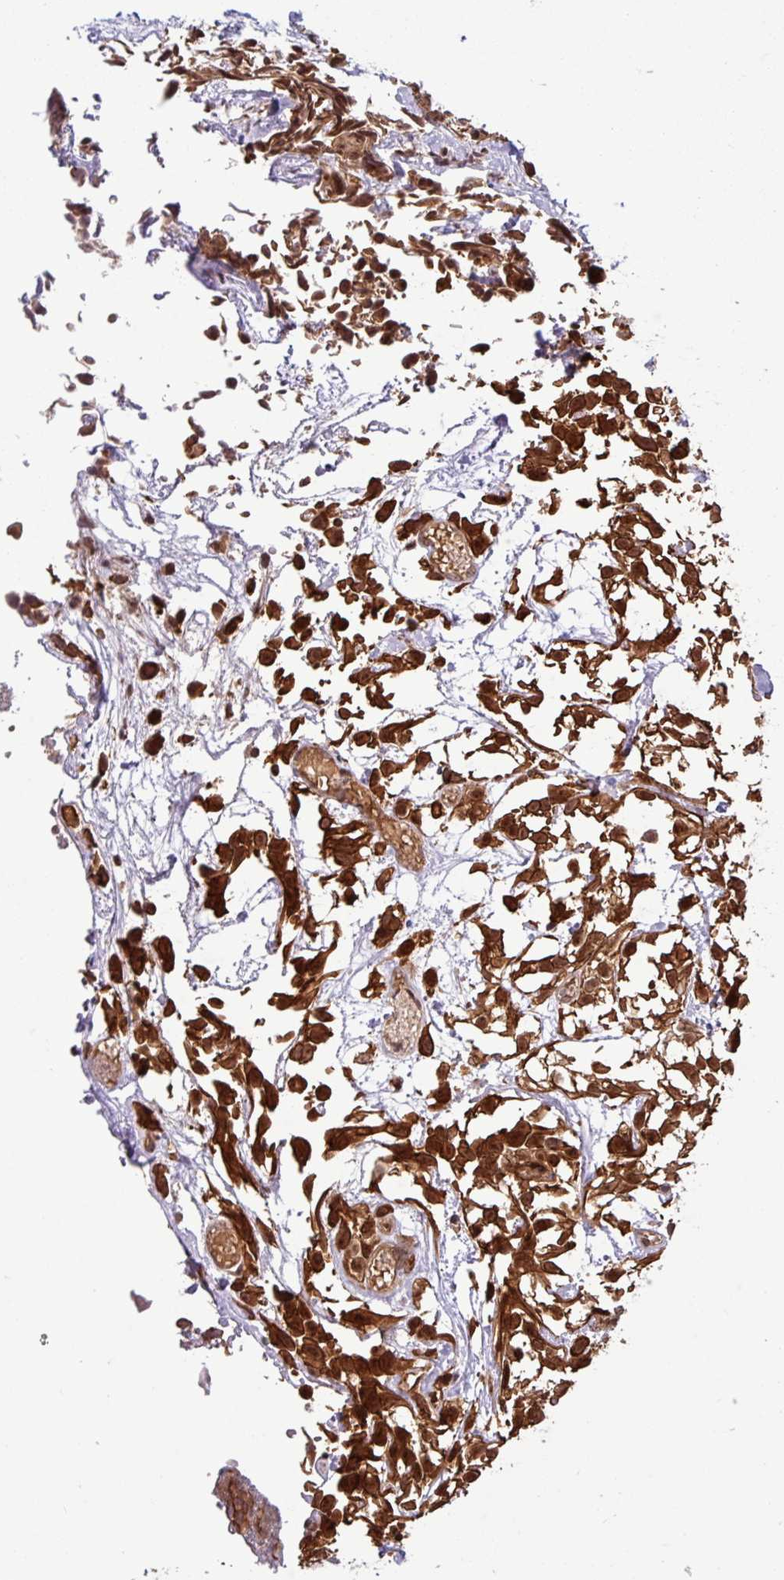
{"staining": {"intensity": "strong", "quantity": ">75%", "location": "cytoplasmic/membranous"}, "tissue": "urothelial cancer", "cell_type": "Tumor cells", "image_type": "cancer", "snomed": [{"axis": "morphology", "description": "Urothelial carcinoma, High grade"}, {"axis": "topography", "description": "Urinary bladder"}], "caption": "High-power microscopy captured an IHC histopathology image of urothelial cancer, revealing strong cytoplasmic/membranous staining in approximately >75% of tumor cells. Immunohistochemistry (ihc) stains the protein of interest in brown and the nuclei are stained blue.", "gene": "C7orf50", "patient": {"sex": "male", "age": 56}}